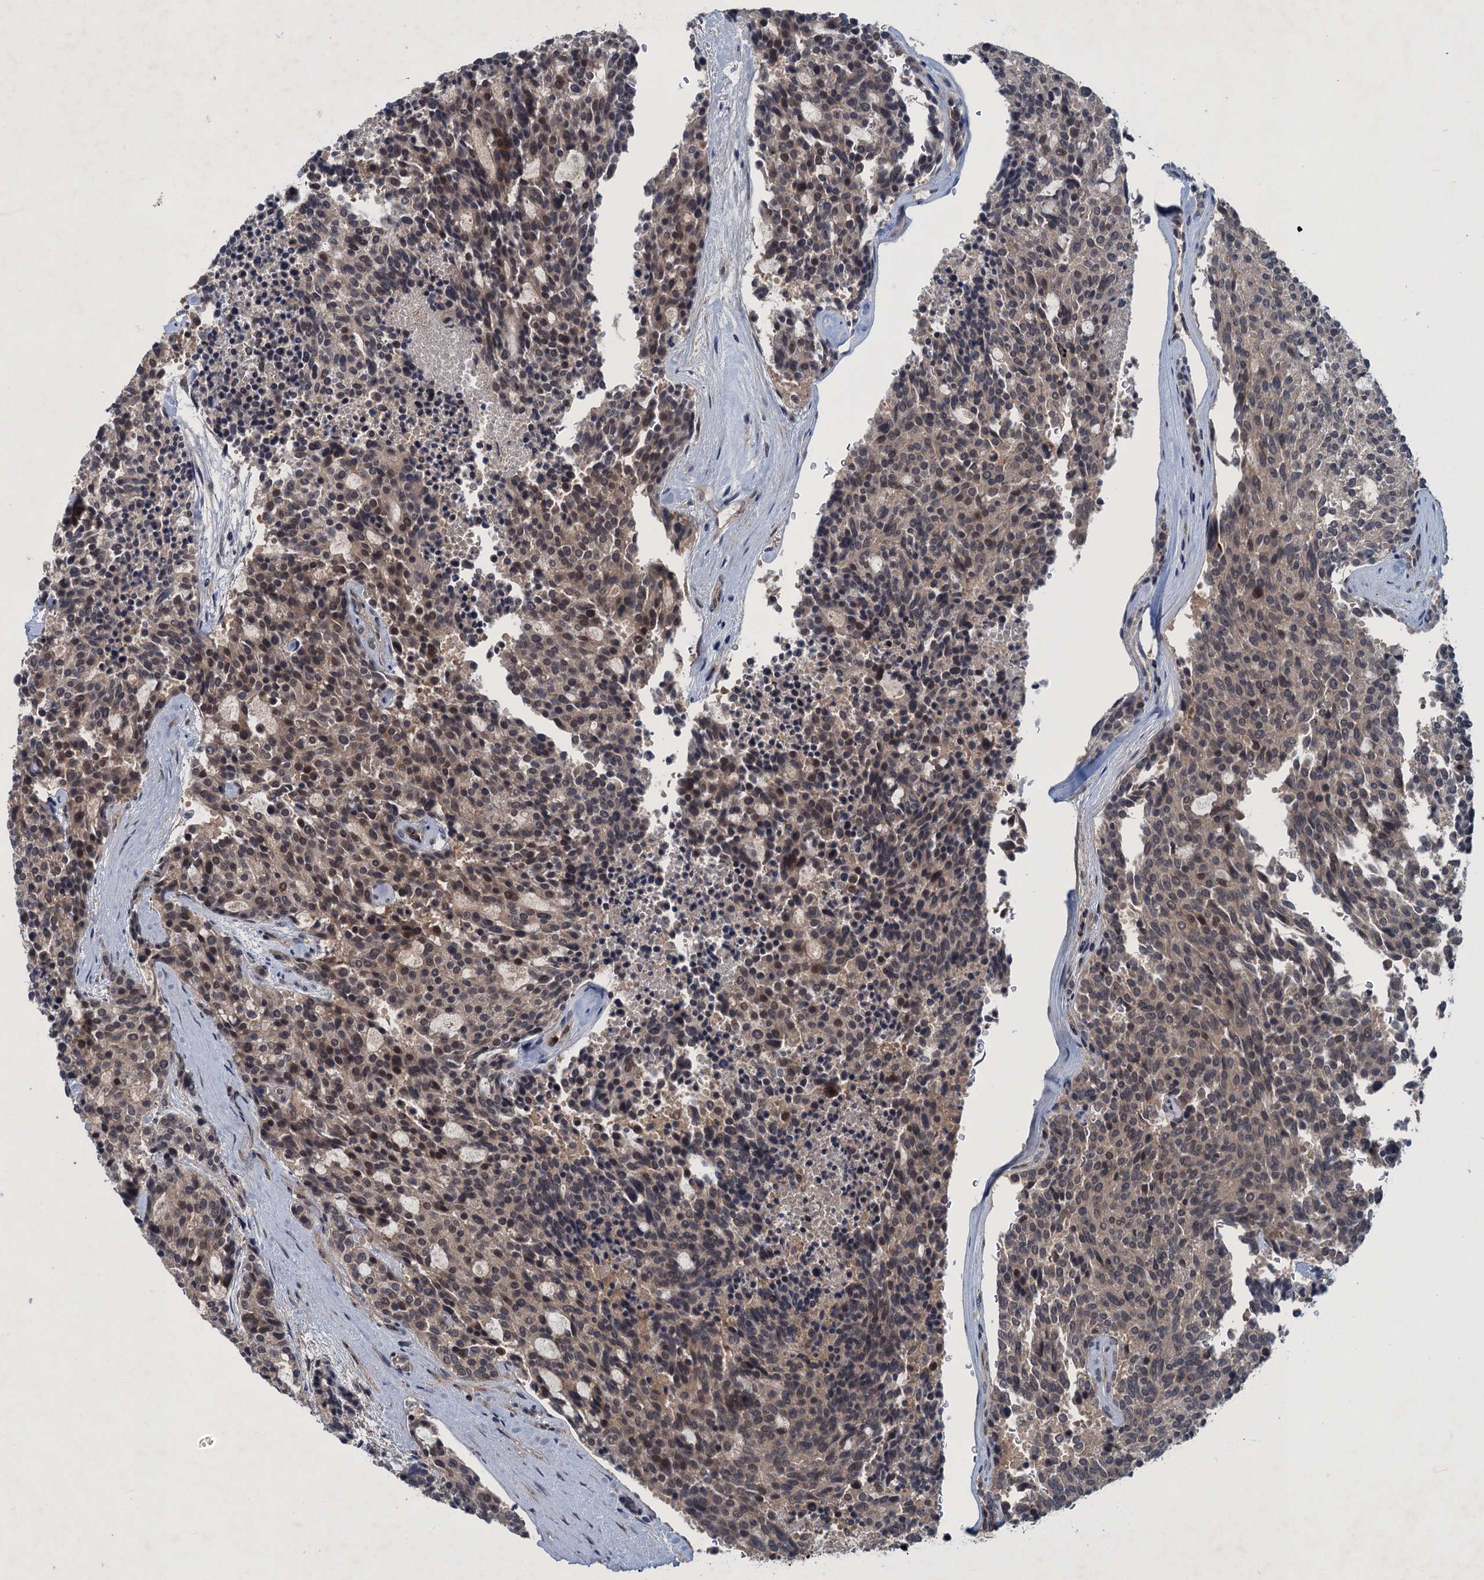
{"staining": {"intensity": "moderate", "quantity": "<25%", "location": "nuclear"}, "tissue": "carcinoid", "cell_type": "Tumor cells", "image_type": "cancer", "snomed": [{"axis": "morphology", "description": "Carcinoid, malignant, NOS"}, {"axis": "topography", "description": "Pancreas"}], "caption": "IHC of carcinoid displays low levels of moderate nuclear staining in about <25% of tumor cells.", "gene": "RNF165", "patient": {"sex": "female", "age": 54}}